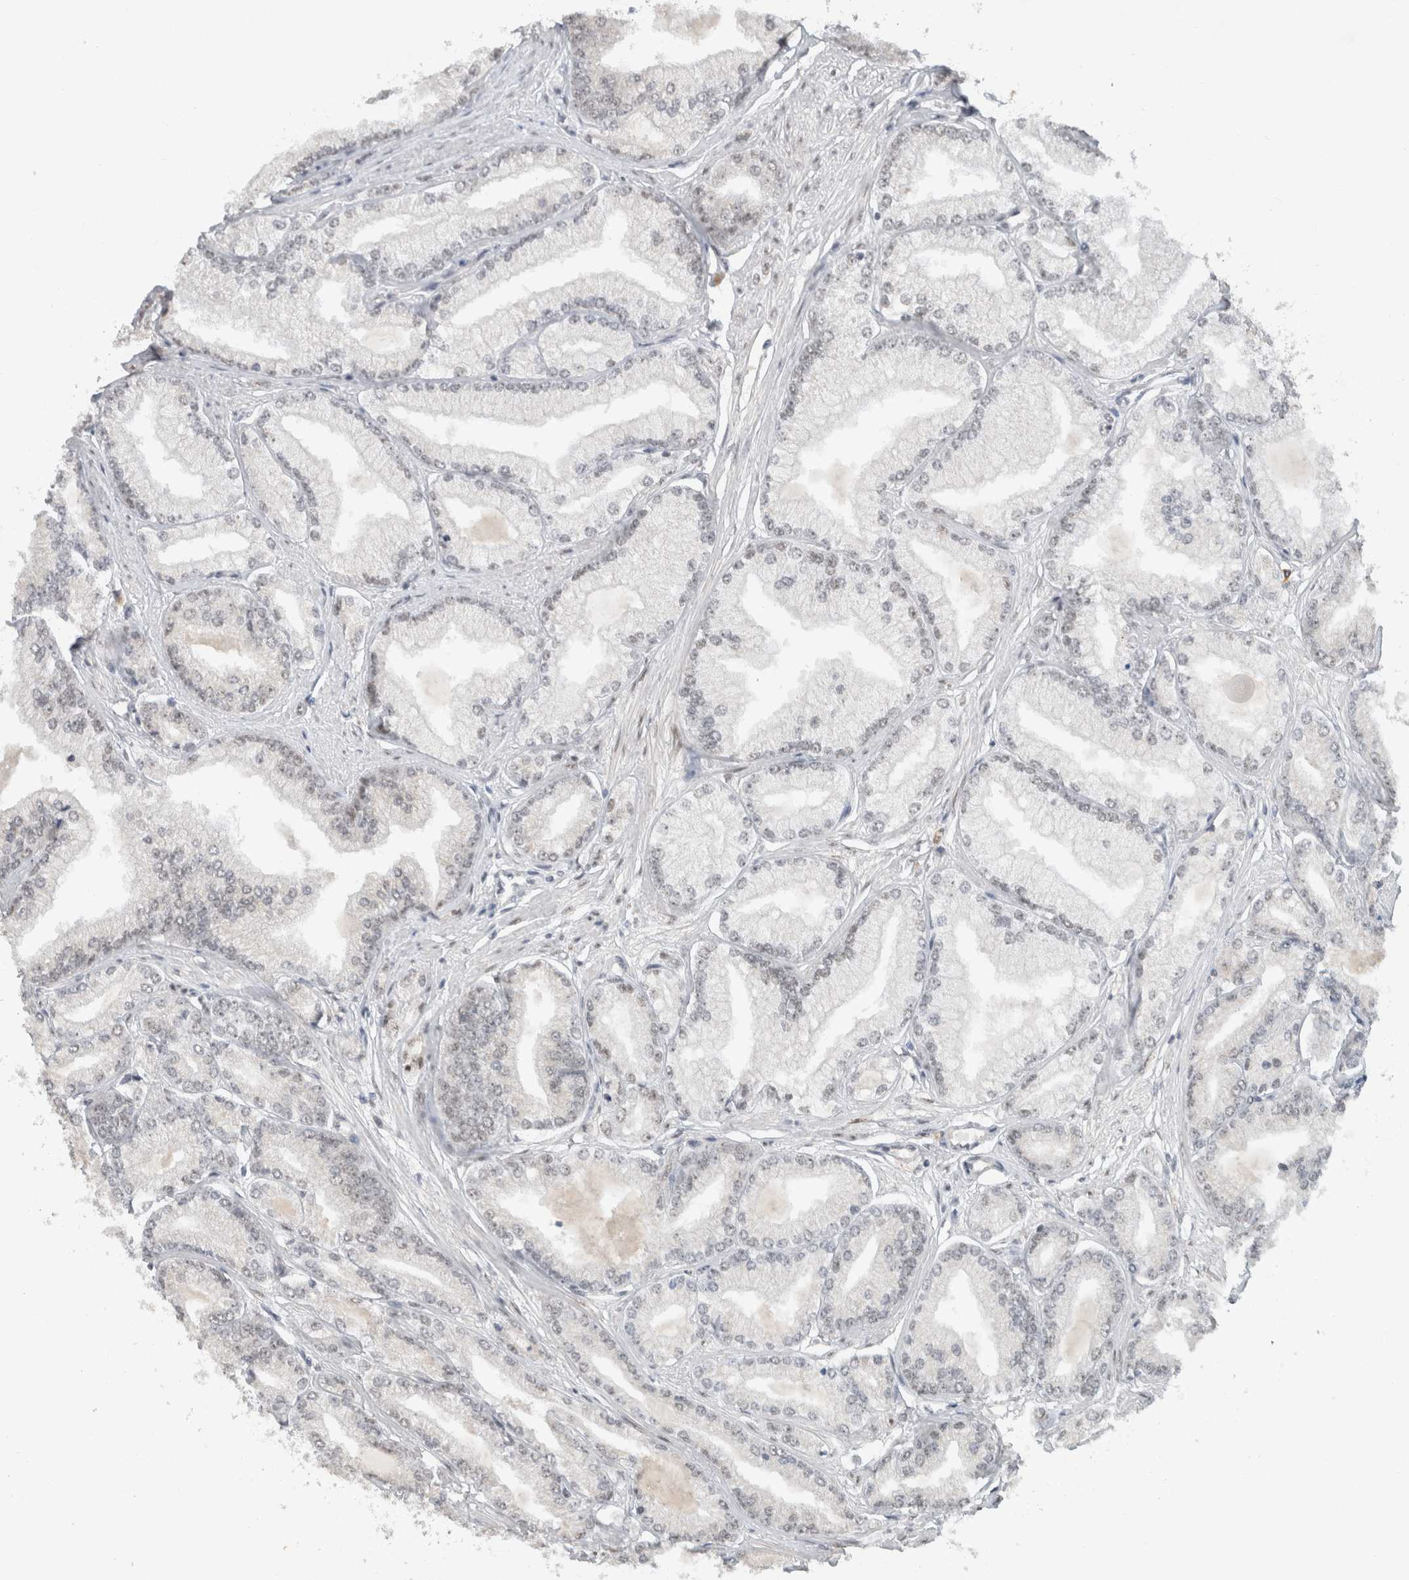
{"staining": {"intensity": "negative", "quantity": "none", "location": "none"}, "tissue": "prostate cancer", "cell_type": "Tumor cells", "image_type": "cancer", "snomed": [{"axis": "morphology", "description": "Adenocarcinoma, Low grade"}, {"axis": "topography", "description": "Prostate"}], "caption": "A histopathology image of human low-grade adenocarcinoma (prostate) is negative for staining in tumor cells.", "gene": "DDX42", "patient": {"sex": "male", "age": 52}}